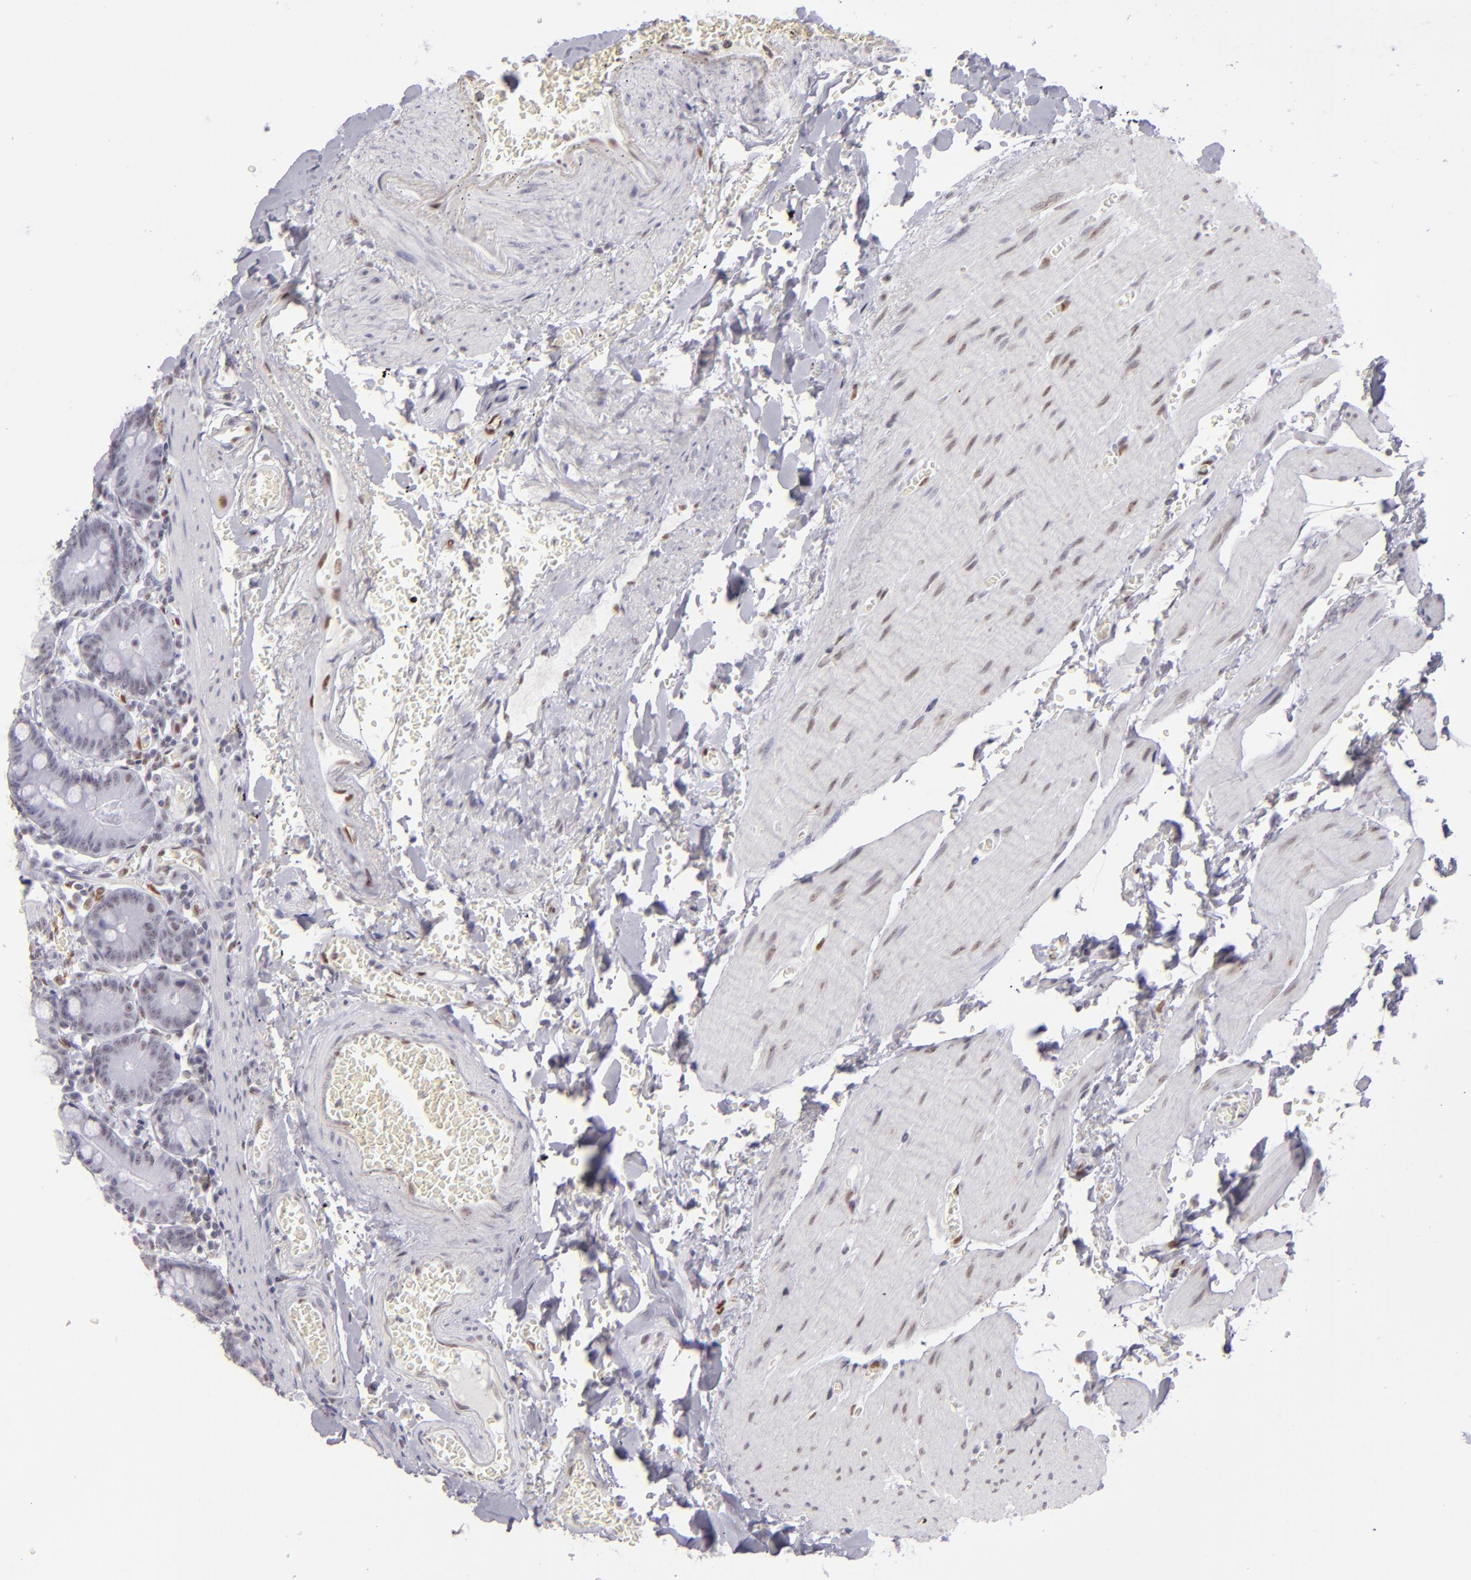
{"staining": {"intensity": "weak", "quantity": "<25%", "location": "nuclear"}, "tissue": "small intestine", "cell_type": "Glandular cells", "image_type": "normal", "snomed": [{"axis": "morphology", "description": "Normal tissue, NOS"}, {"axis": "topography", "description": "Small intestine"}], "caption": "Small intestine stained for a protein using IHC reveals no expression glandular cells.", "gene": "TOP3A", "patient": {"sex": "male", "age": 71}}